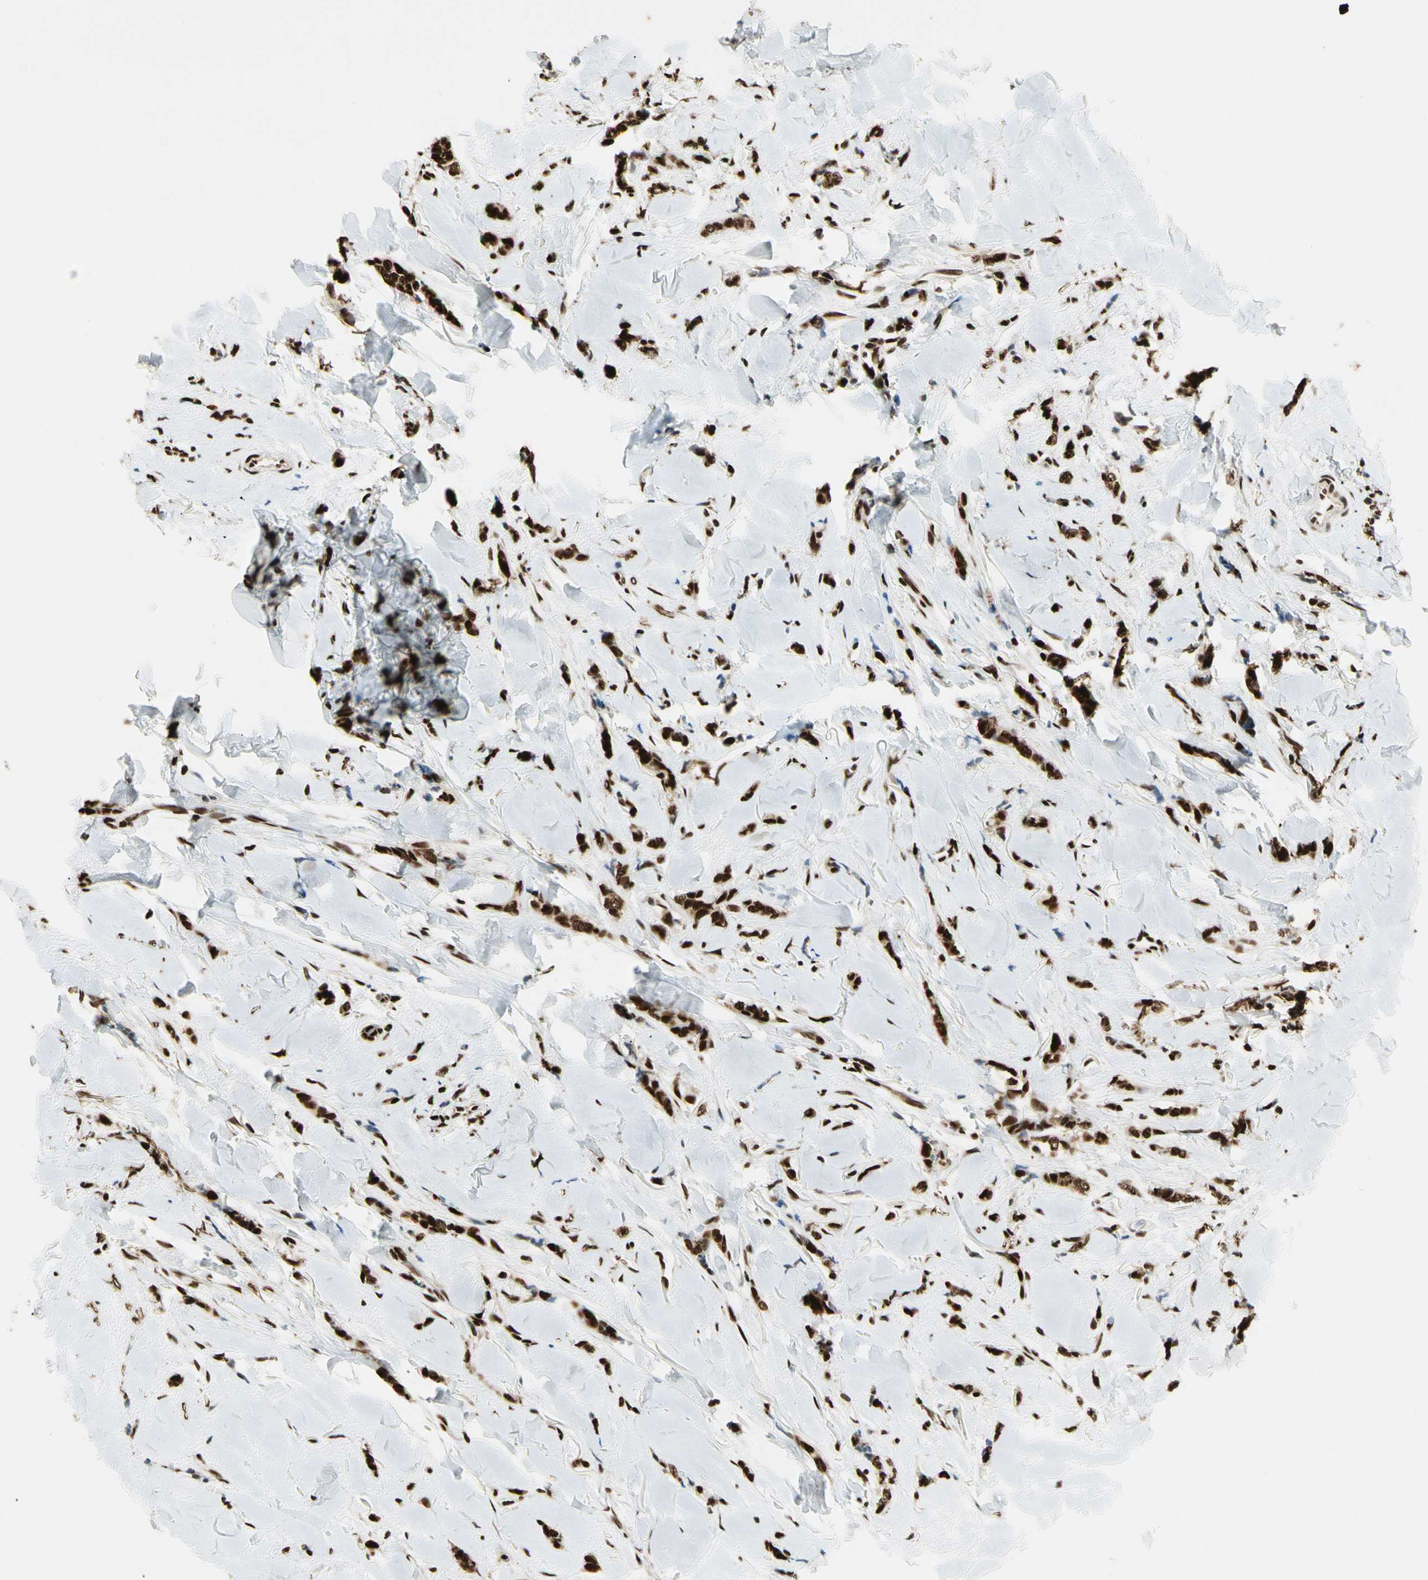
{"staining": {"intensity": "strong", "quantity": ">75%", "location": "nuclear"}, "tissue": "breast cancer", "cell_type": "Tumor cells", "image_type": "cancer", "snomed": [{"axis": "morphology", "description": "Lobular carcinoma"}, {"axis": "topography", "description": "Skin"}, {"axis": "topography", "description": "Breast"}], "caption": "Protein analysis of breast cancer (lobular carcinoma) tissue reveals strong nuclear expression in approximately >75% of tumor cells. (IHC, brightfield microscopy, high magnification).", "gene": "FUS", "patient": {"sex": "female", "age": 46}}